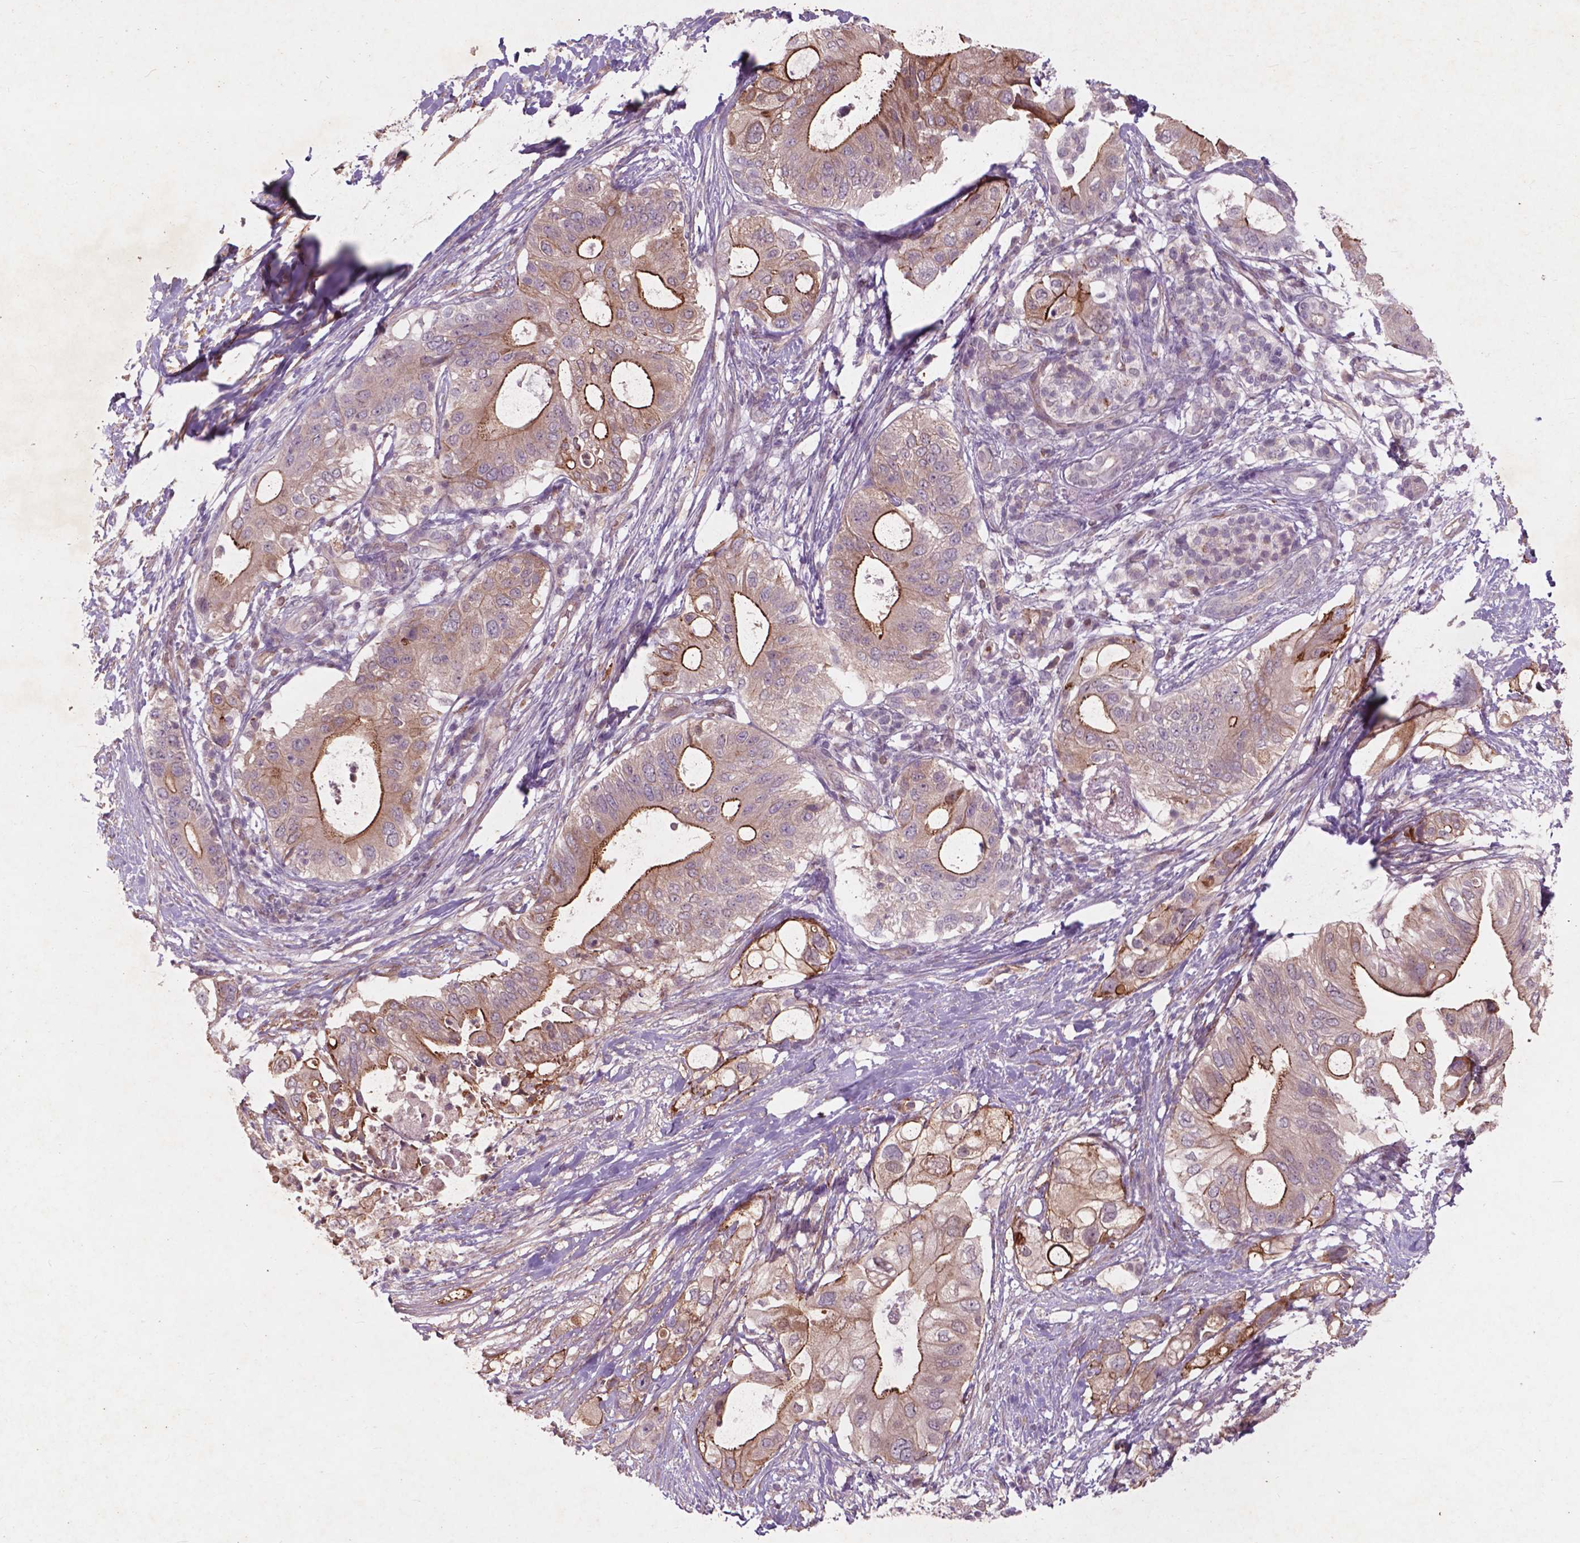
{"staining": {"intensity": "moderate", "quantity": "25%-75%", "location": "cytoplasmic/membranous"}, "tissue": "pancreatic cancer", "cell_type": "Tumor cells", "image_type": "cancer", "snomed": [{"axis": "morphology", "description": "Adenocarcinoma, NOS"}, {"axis": "topography", "description": "Pancreas"}], "caption": "A brown stain highlights moderate cytoplasmic/membranous staining of a protein in human pancreatic cancer (adenocarcinoma) tumor cells.", "gene": "RFPL4B", "patient": {"sex": "female", "age": 72}}